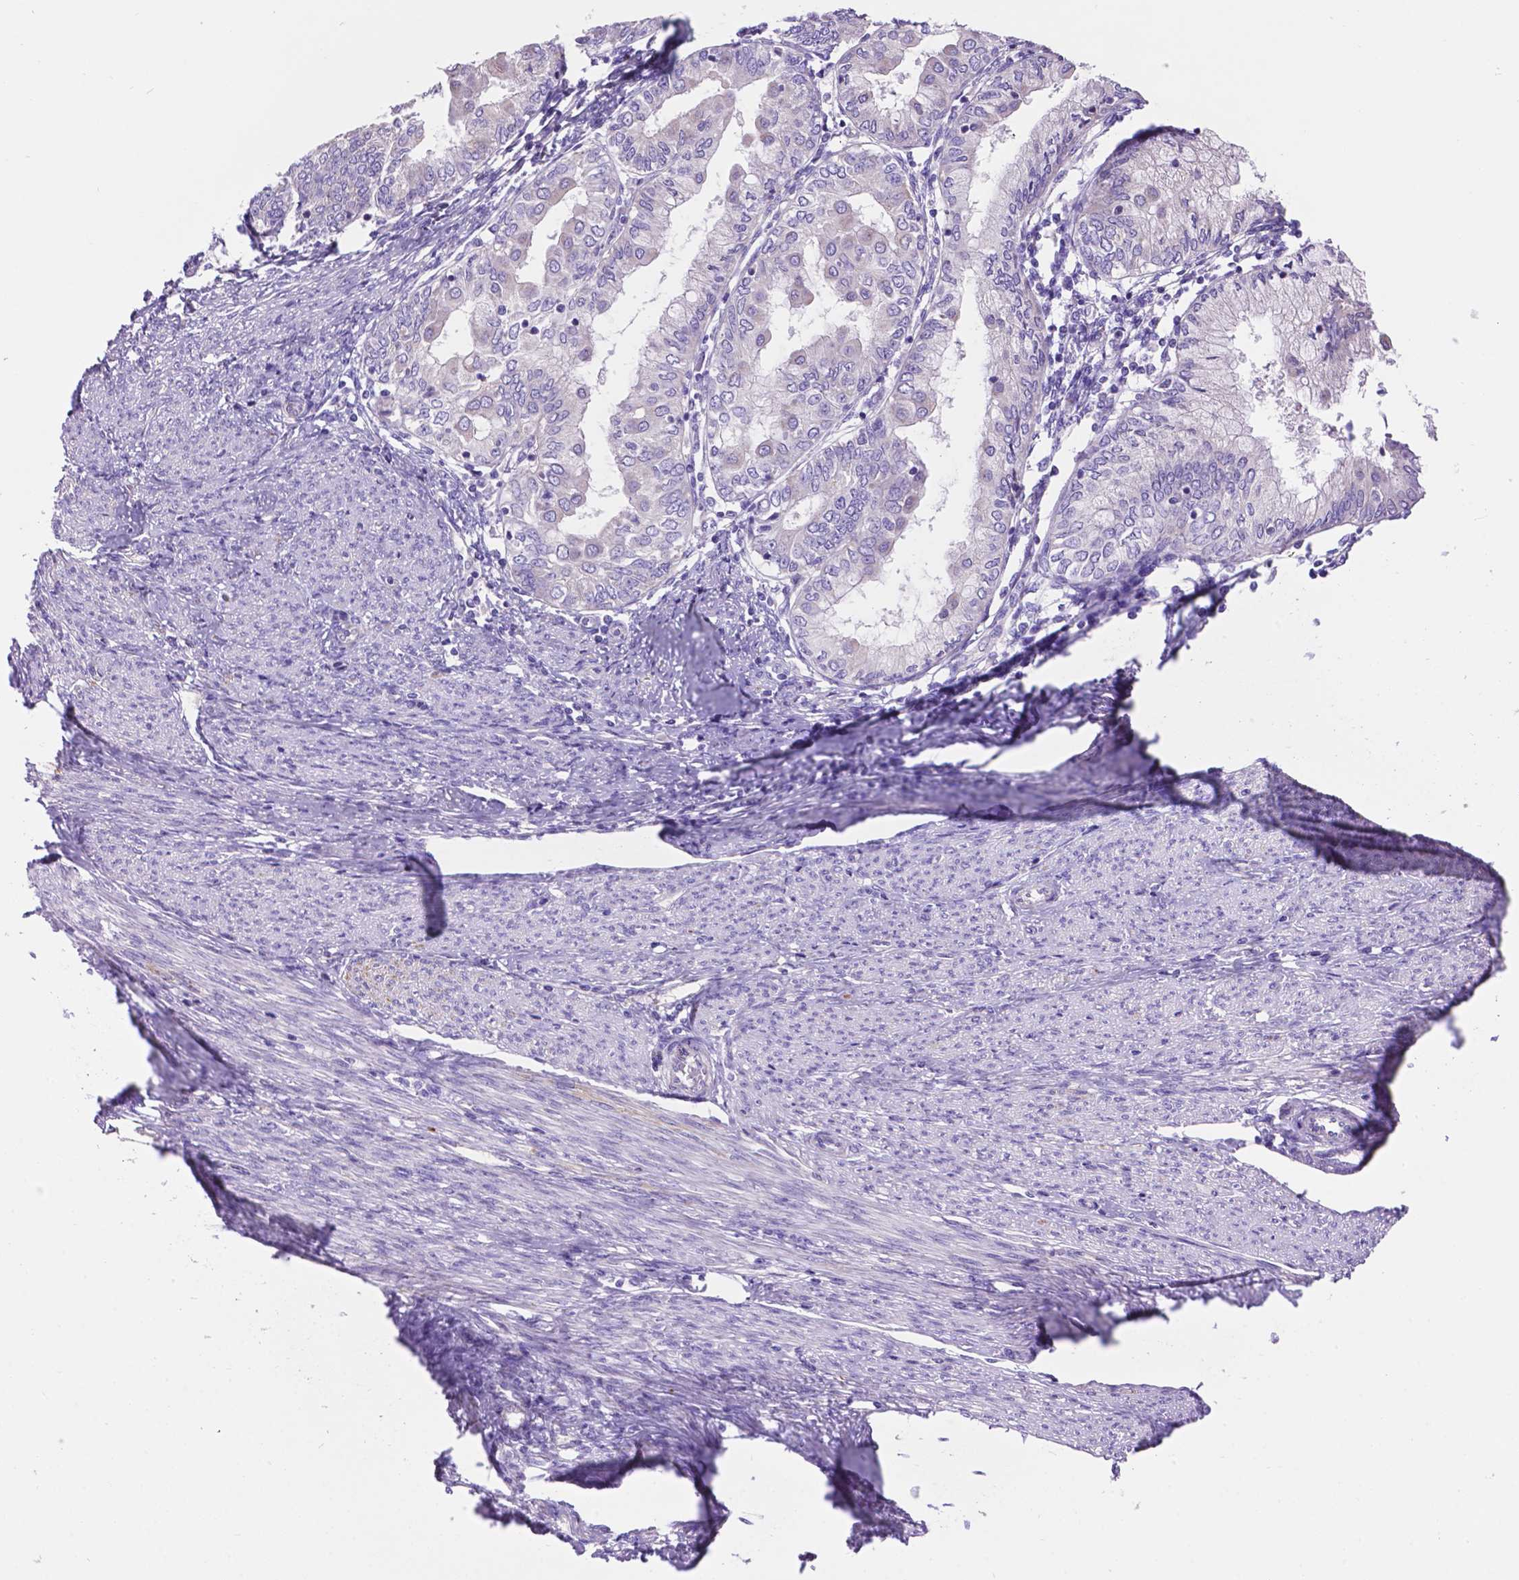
{"staining": {"intensity": "negative", "quantity": "none", "location": "none"}, "tissue": "endometrial cancer", "cell_type": "Tumor cells", "image_type": "cancer", "snomed": [{"axis": "morphology", "description": "Adenocarcinoma, NOS"}, {"axis": "topography", "description": "Endometrium"}], "caption": "High magnification brightfield microscopy of endometrial adenocarcinoma stained with DAB (3,3'-diaminobenzidine) (brown) and counterstained with hematoxylin (blue): tumor cells show no significant expression.", "gene": "TMEM121B", "patient": {"sex": "female", "age": 68}}